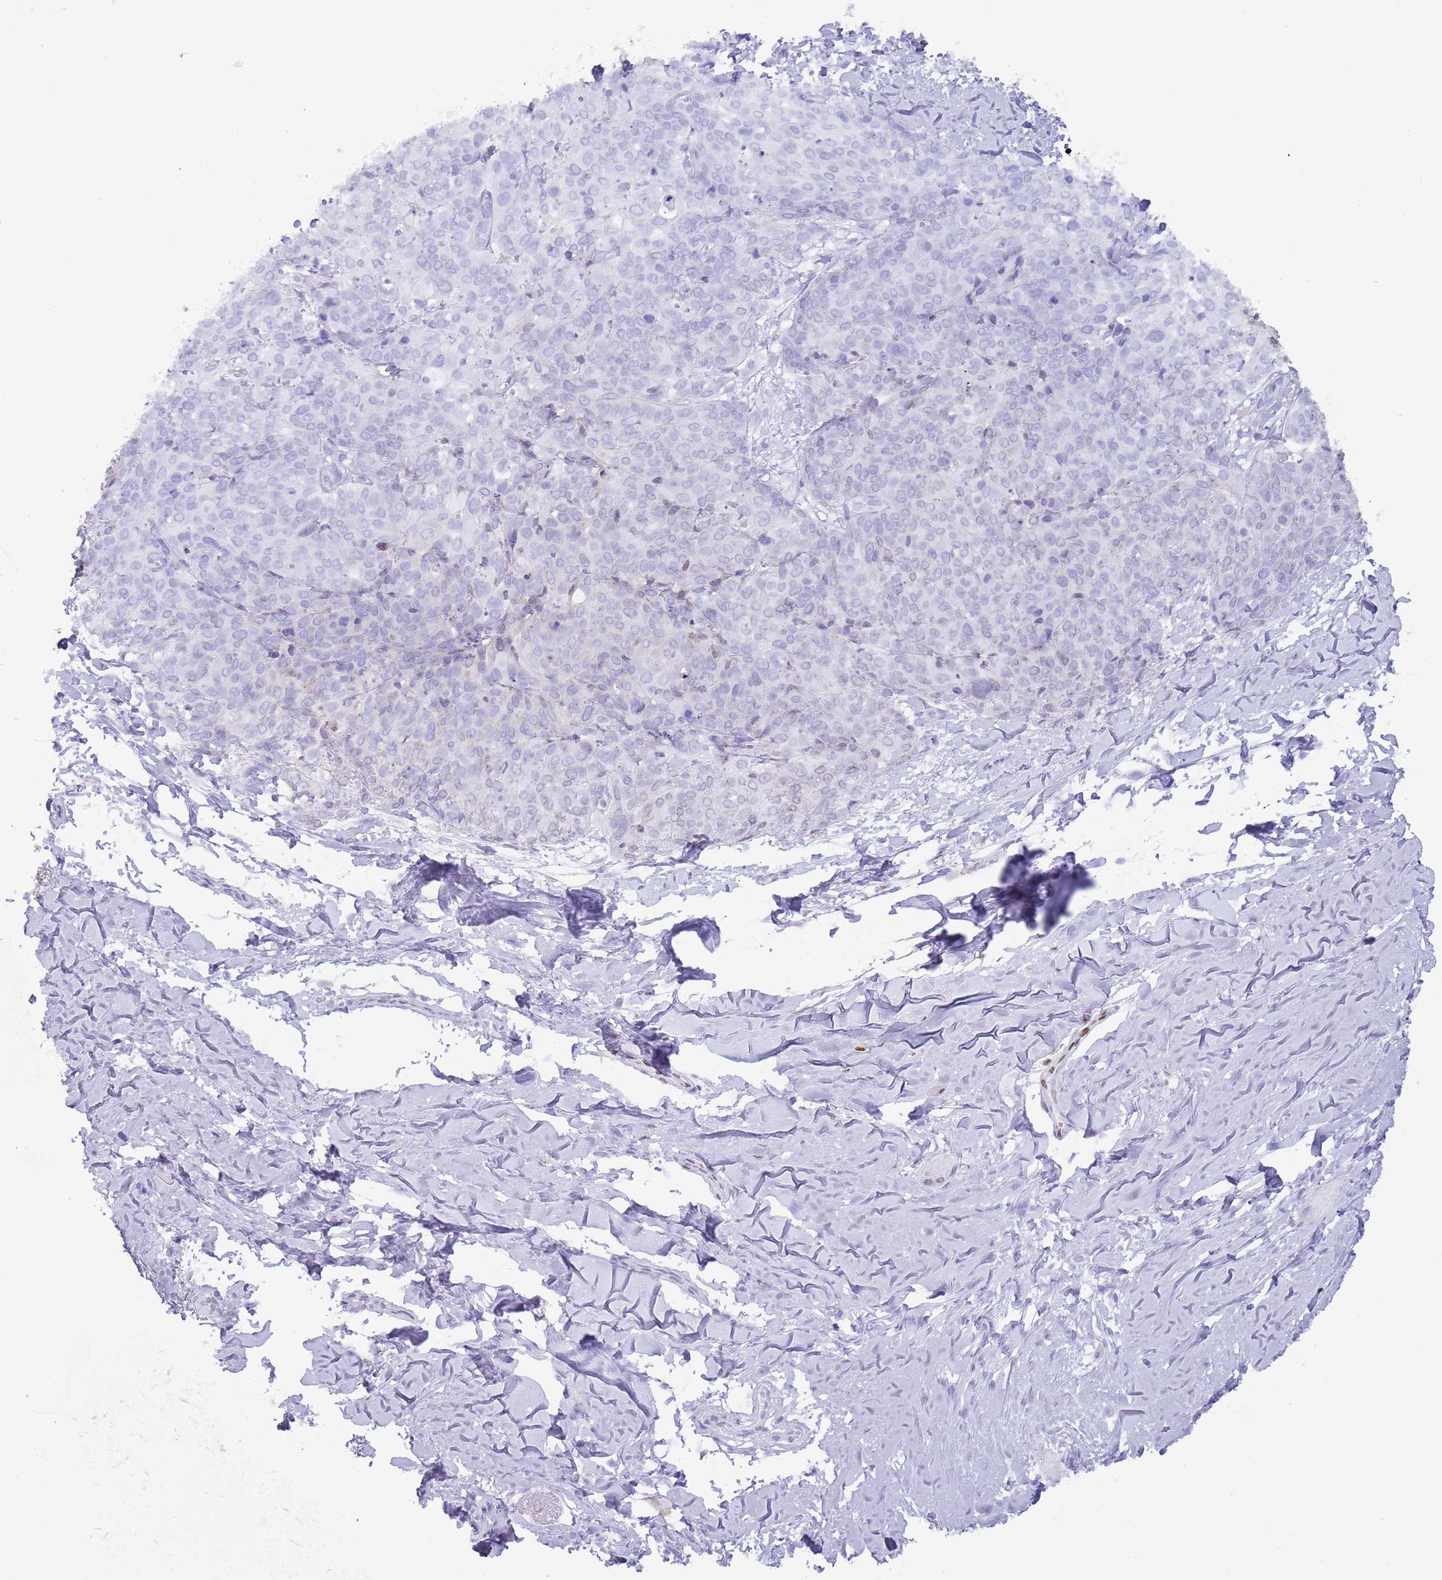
{"staining": {"intensity": "negative", "quantity": "none", "location": "none"}, "tissue": "skin cancer", "cell_type": "Tumor cells", "image_type": "cancer", "snomed": [{"axis": "morphology", "description": "Squamous cell carcinoma, NOS"}, {"axis": "topography", "description": "Skin"}, {"axis": "topography", "description": "Vulva"}], "caption": "Squamous cell carcinoma (skin) was stained to show a protein in brown. There is no significant staining in tumor cells.", "gene": "HDAC8", "patient": {"sex": "female", "age": 85}}